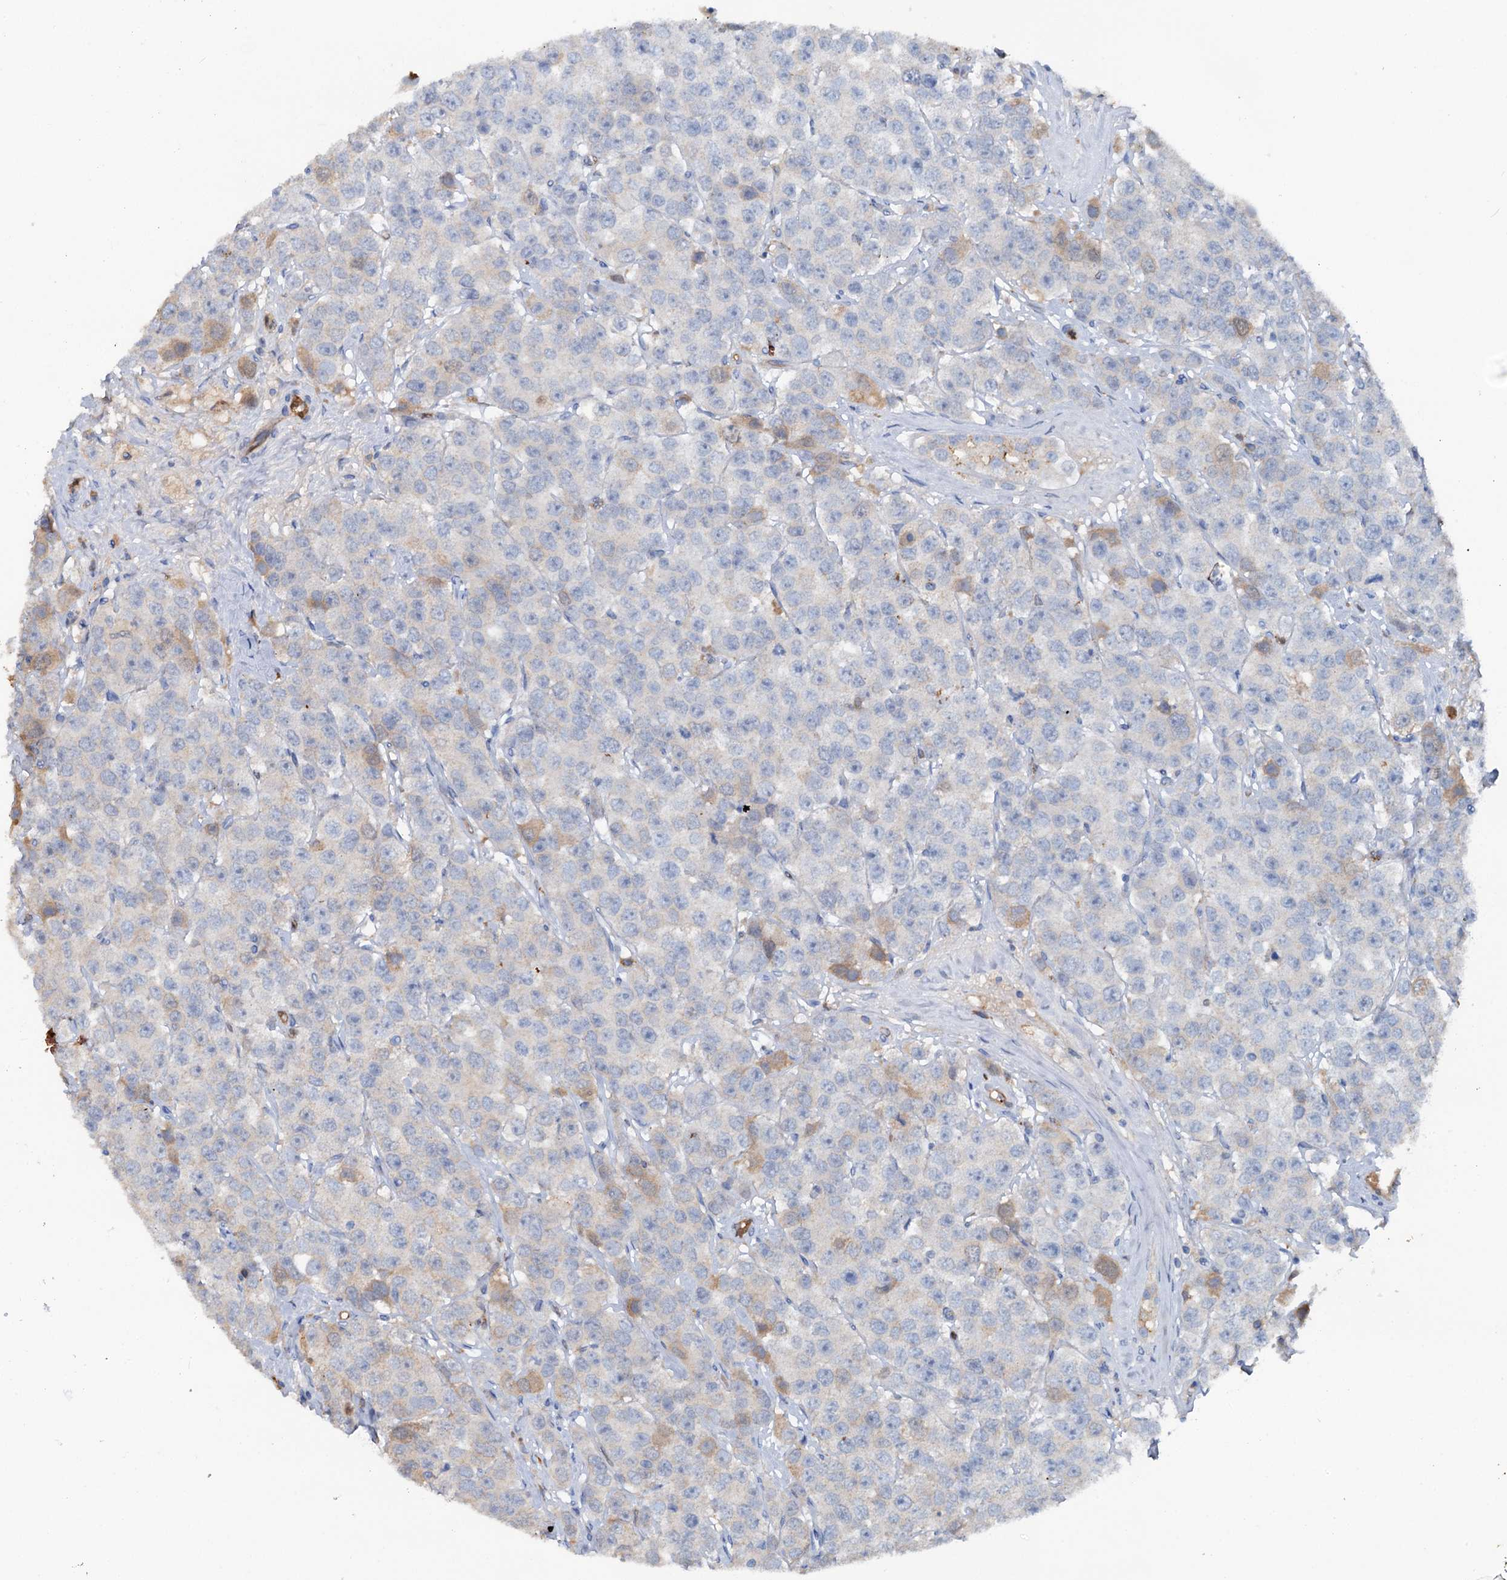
{"staining": {"intensity": "weak", "quantity": "<25%", "location": "cytoplasmic/membranous"}, "tissue": "testis cancer", "cell_type": "Tumor cells", "image_type": "cancer", "snomed": [{"axis": "morphology", "description": "Seminoma, NOS"}, {"axis": "topography", "description": "Testis"}], "caption": "Tumor cells show no significant positivity in testis cancer (seminoma).", "gene": "IL17RD", "patient": {"sex": "male", "age": 28}}